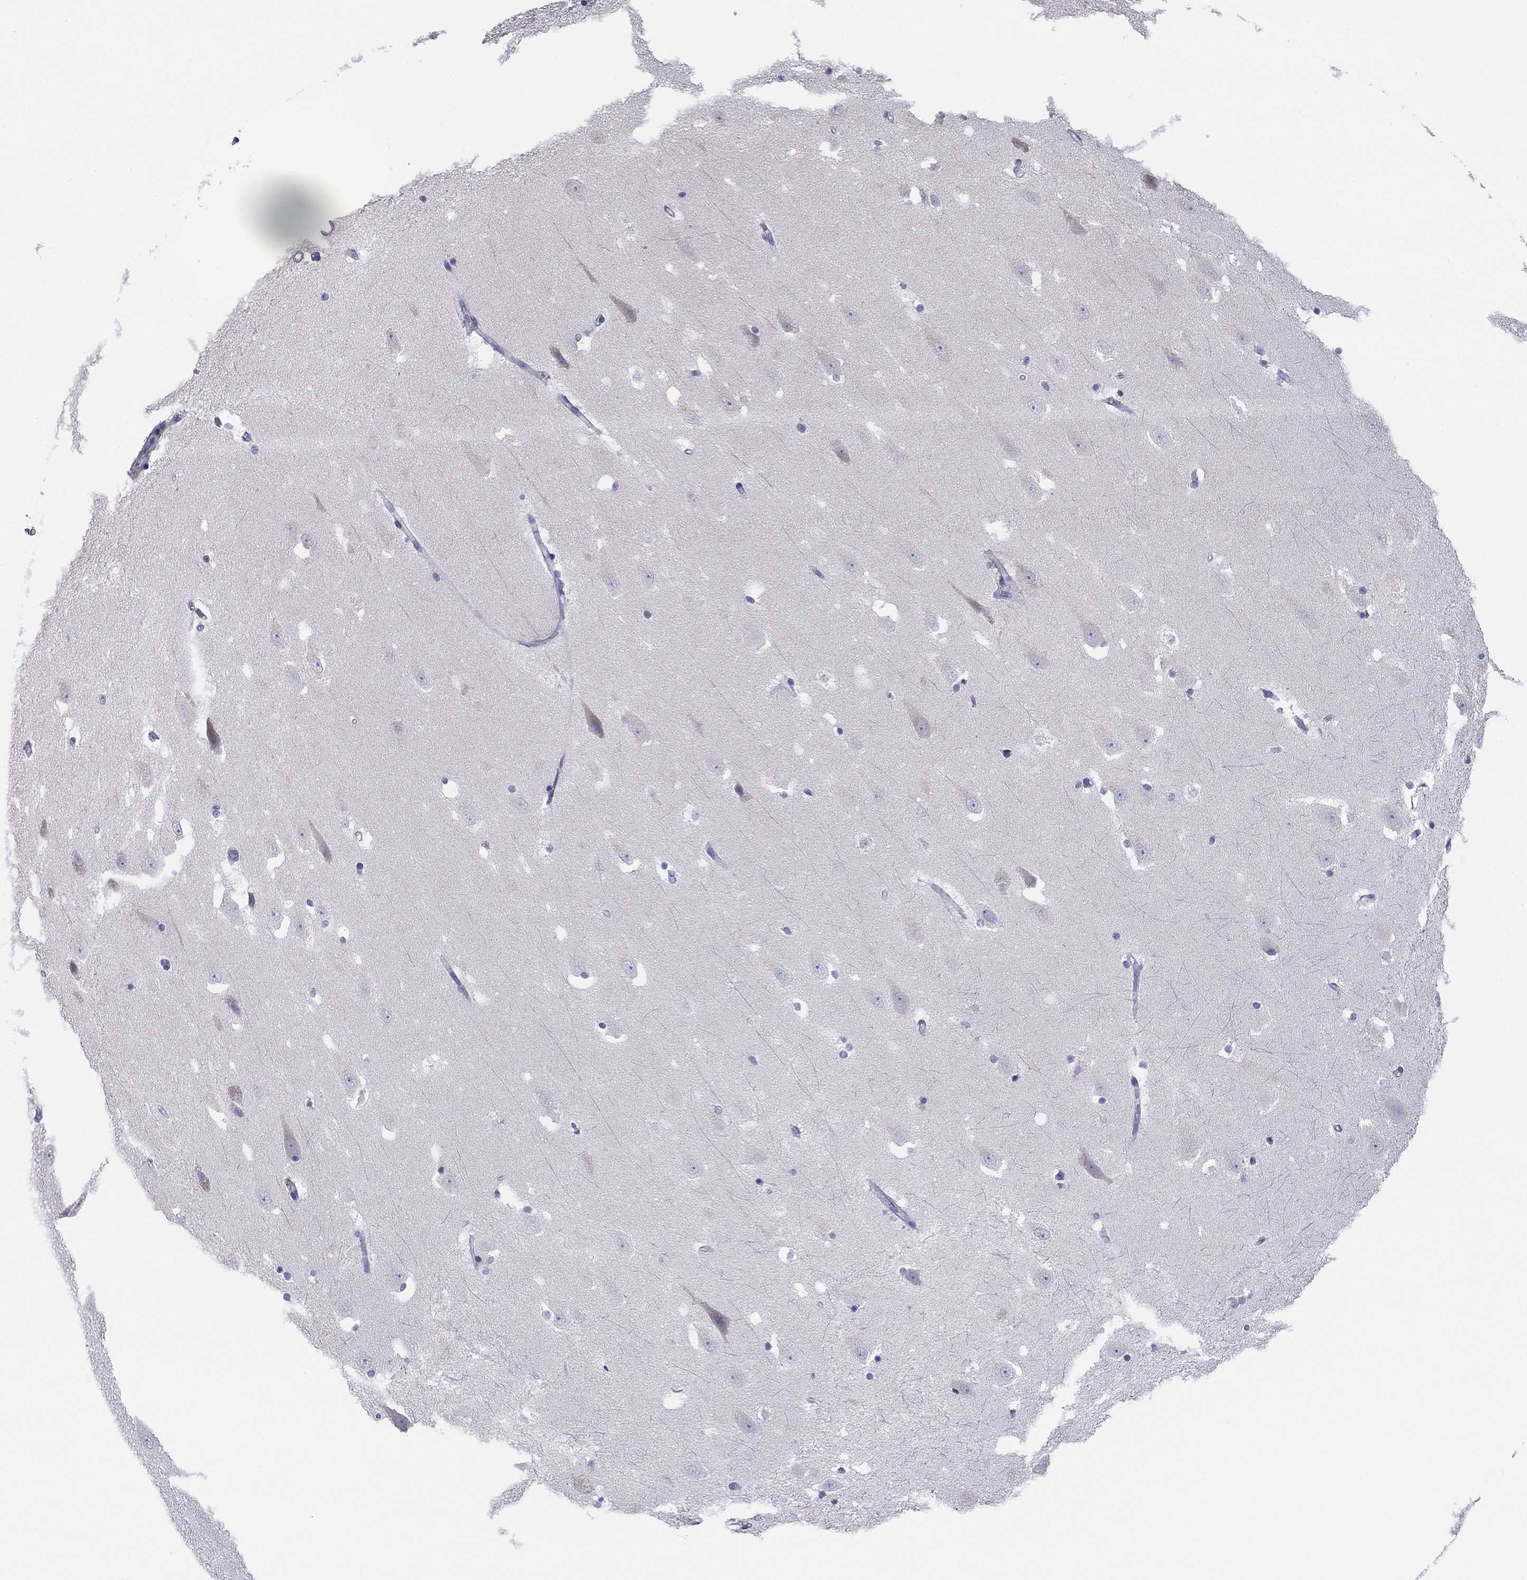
{"staining": {"intensity": "negative", "quantity": "none", "location": "none"}, "tissue": "hippocampus", "cell_type": "Glial cells", "image_type": "normal", "snomed": [{"axis": "morphology", "description": "Normal tissue, NOS"}, {"axis": "topography", "description": "Hippocampus"}], "caption": "Image shows no protein positivity in glial cells of benign hippocampus.", "gene": "GRK7", "patient": {"sex": "male", "age": 49}}